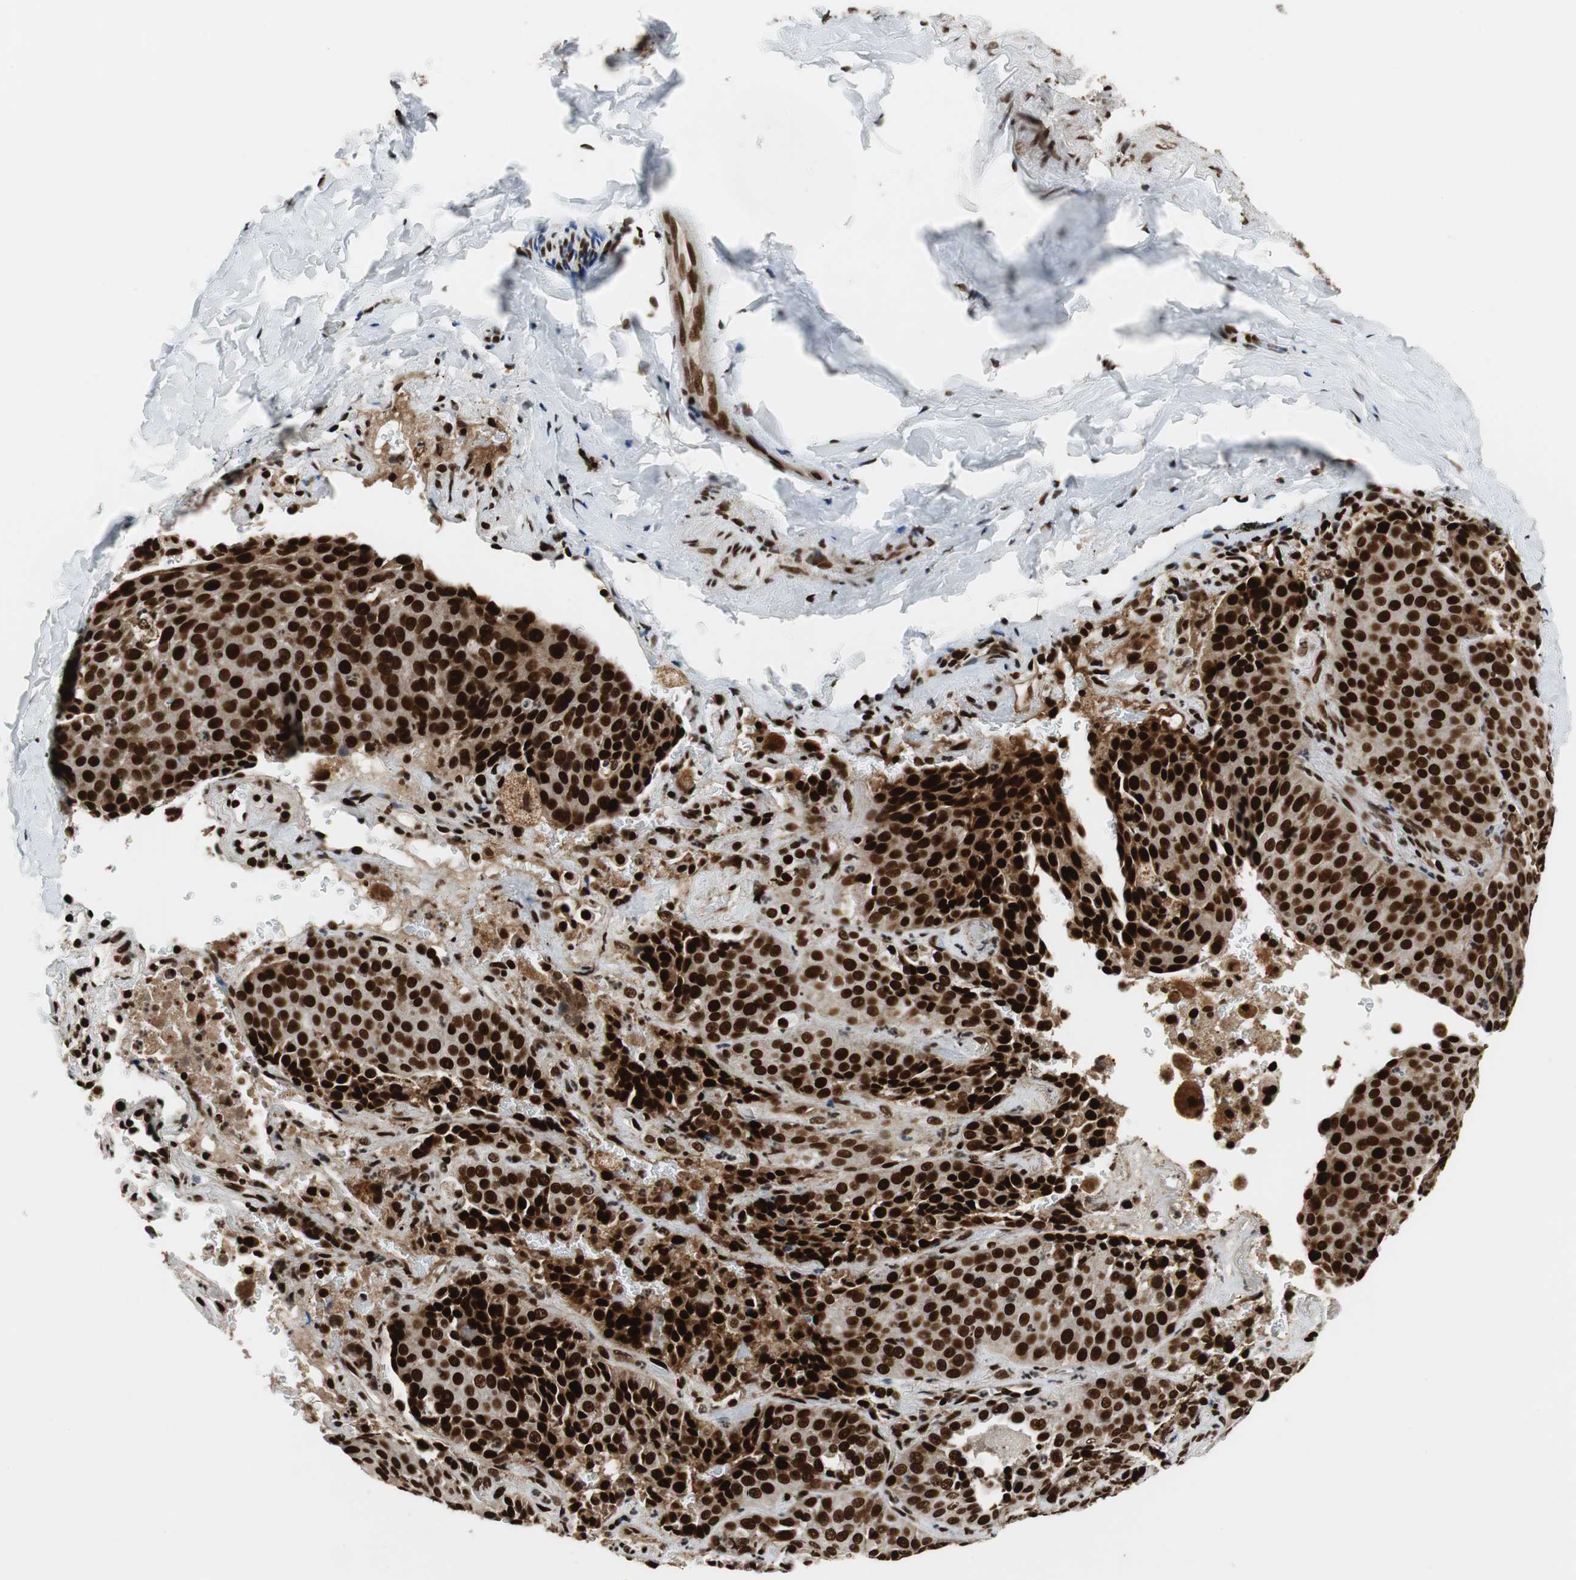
{"staining": {"intensity": "strong", "quantity": ">75%", "location": "nuclear"}, "tissue": "lung cancer", "cell_type": "Tumor cells", "image_type": "cancer", "snomed": [{"axis": "morphology", "description": "Squamous cell carcinoma, NOS"}, {"axis": "topography", "description": "Lung"}], "caption": "IHC (DAB (3,3'-diaminobenzidine)) staining of human lung squamous cell carcinoma reveals strong nuclear protein positivity in approximately >75% of tumor cells.", "gene": "HDAC1", "patient": {"sex": "male", "age": 54}}